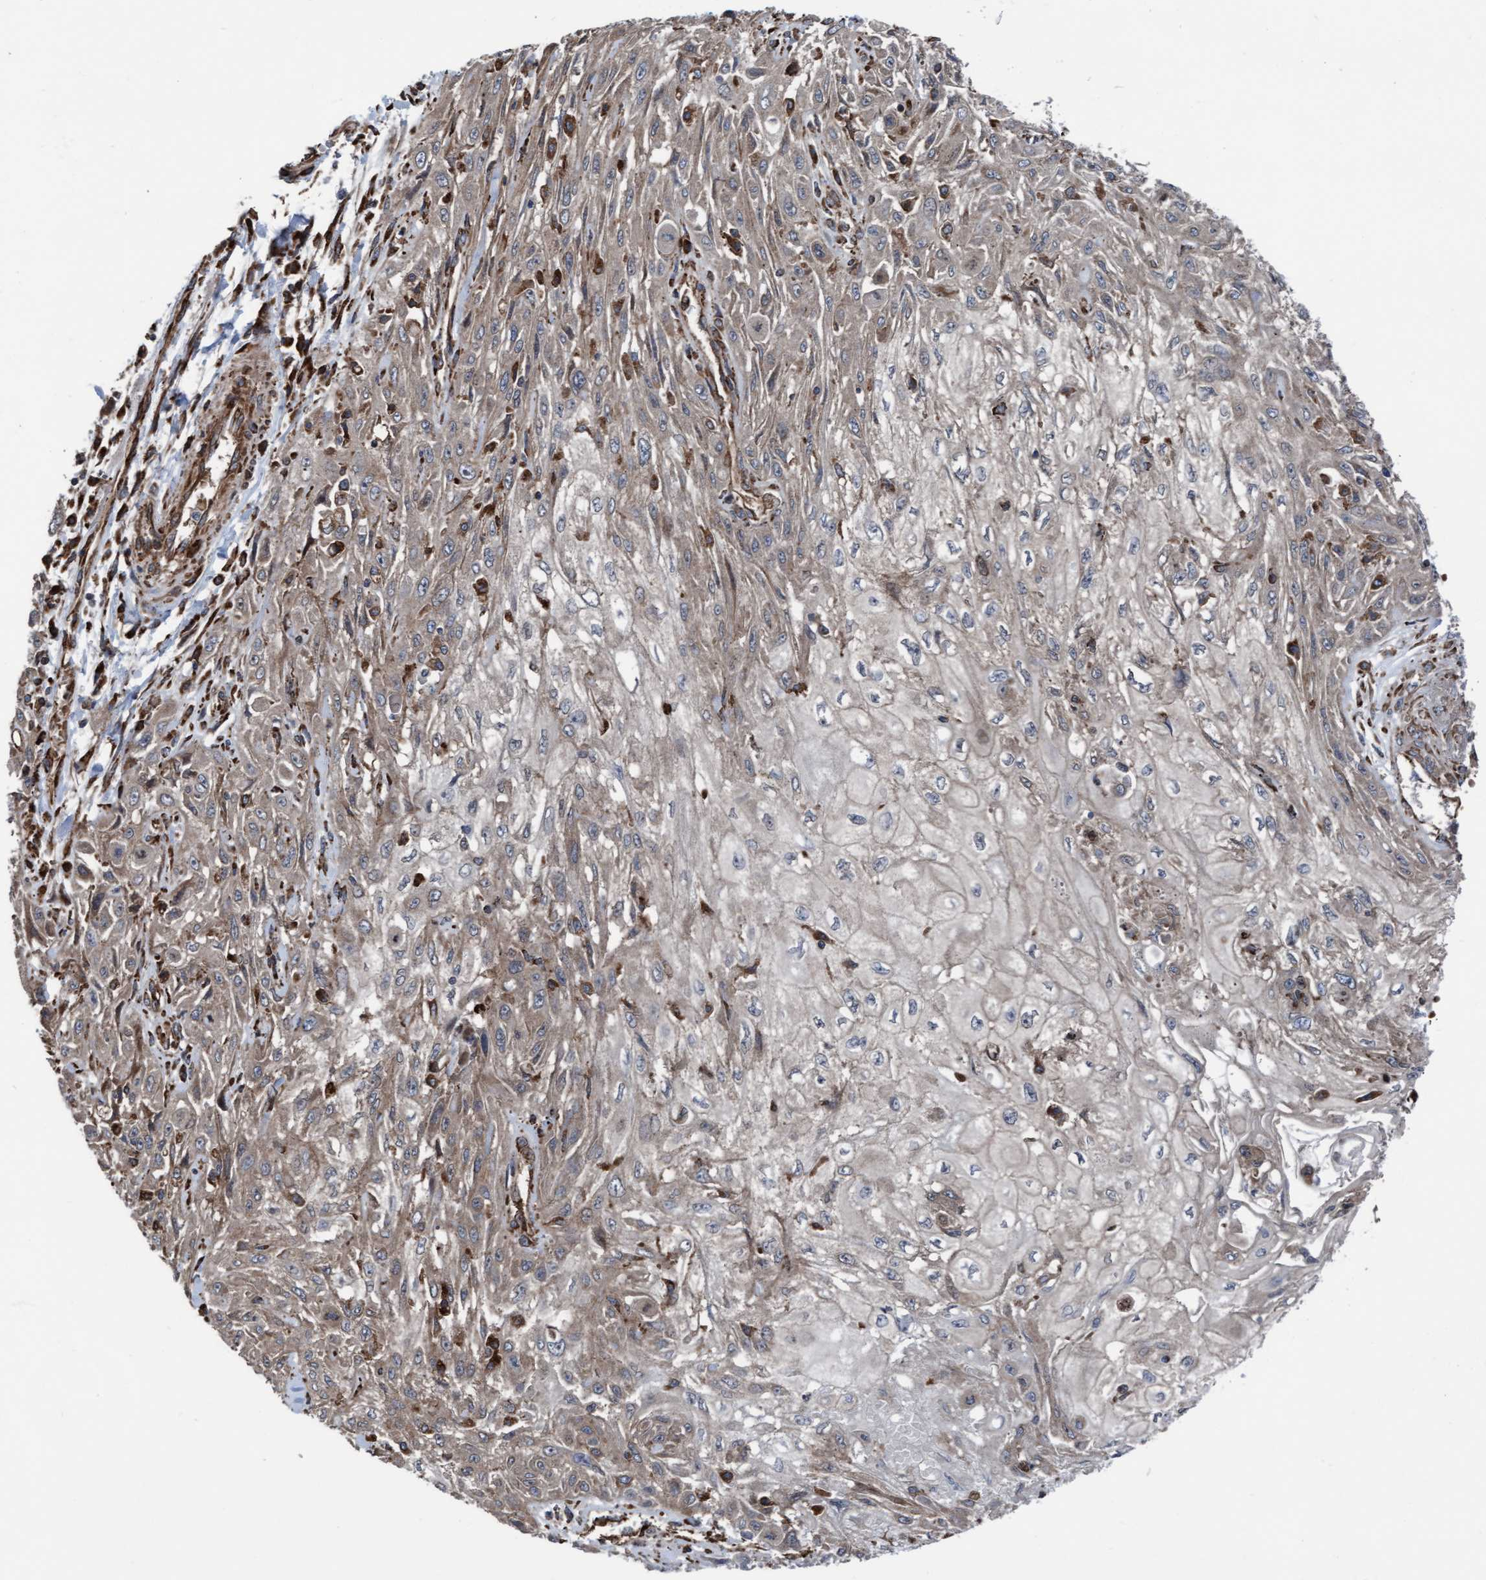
{"staining": {"intensity": "weak", "quantity": "<25%", "location": "cytoplasmic/membranous"}, "tissue": "skin cancer", "cell_type": "Tumor cells", "image_type": "cancer", "snomed": [{"axis": "morphology", "description": "Squamous cell carcinoma, NOS"}, {"axis": "morphology", "description": "Squamous cell carcinoma, metastatic, NOS"}, {"axis": "topography", "description": "Skin"}, {"axis": "topography", "description": "Lymph node"}], "caption": "High power microscopy histopathology image of an IHC photomicrograph of skin cancer (squamous cell carcinoma), revealing no significant expression in tumor cells.", "gene": "RAP1GAP2", "patient": {"sex": "male", "age": 75}}